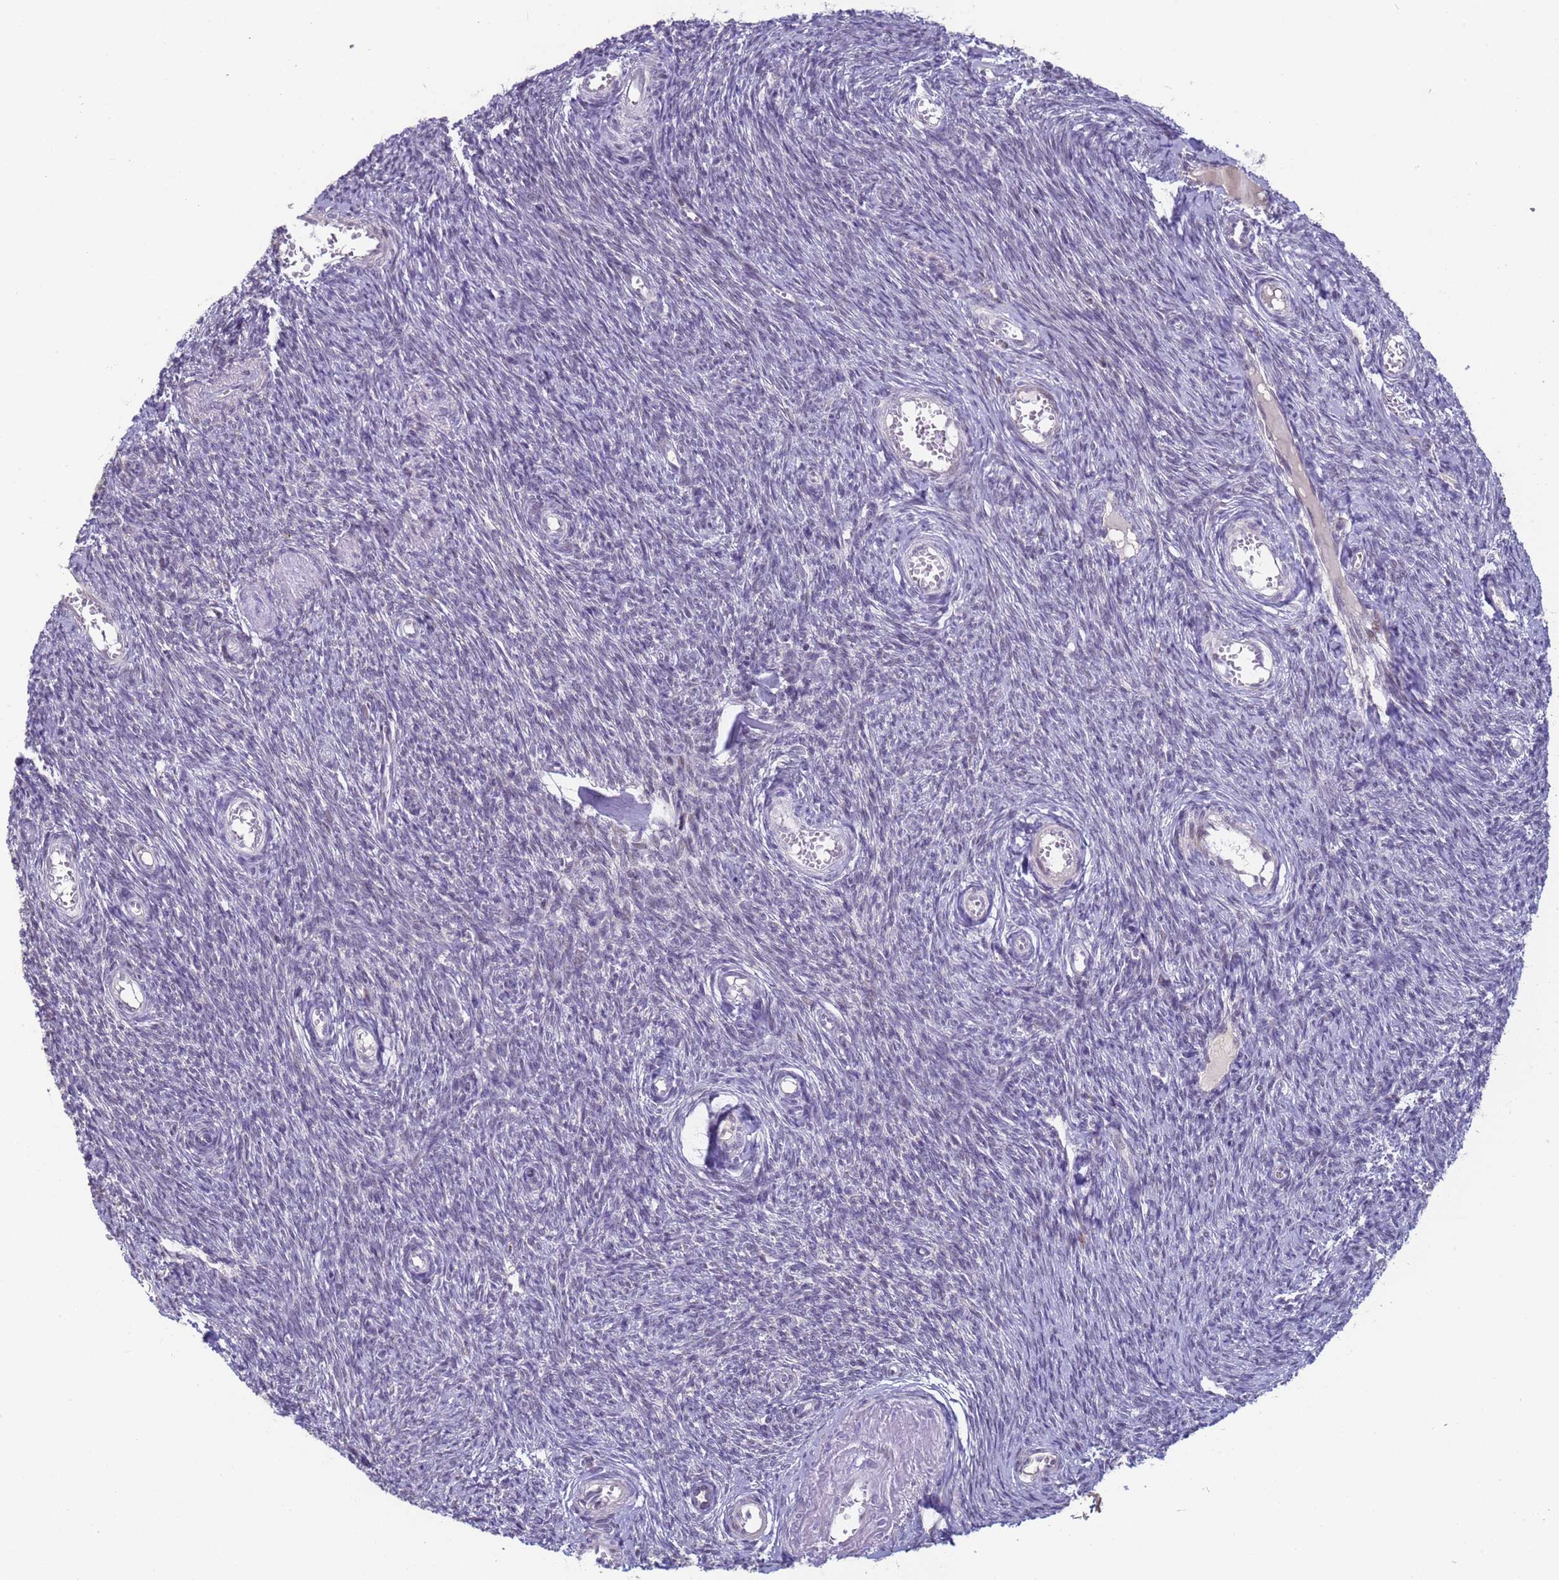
{"staining": {"intensity": "negative", "quantity": "none", "location": "none"}, "tissue": "ovary", "cell_type": "Ovarian stroma cells", "image_type": "normal", "snomed": [{"axis": "morphology", "description": "Normal tissue, NOS"}, {"axis": "topography", "description": "Ovary"}], "caption": "The IHC histopathology image has no significant positivity in ovarian stroma cells of ovary.", "gene": "VWA3A", "patient": {"sex": "female", "age": 44}}